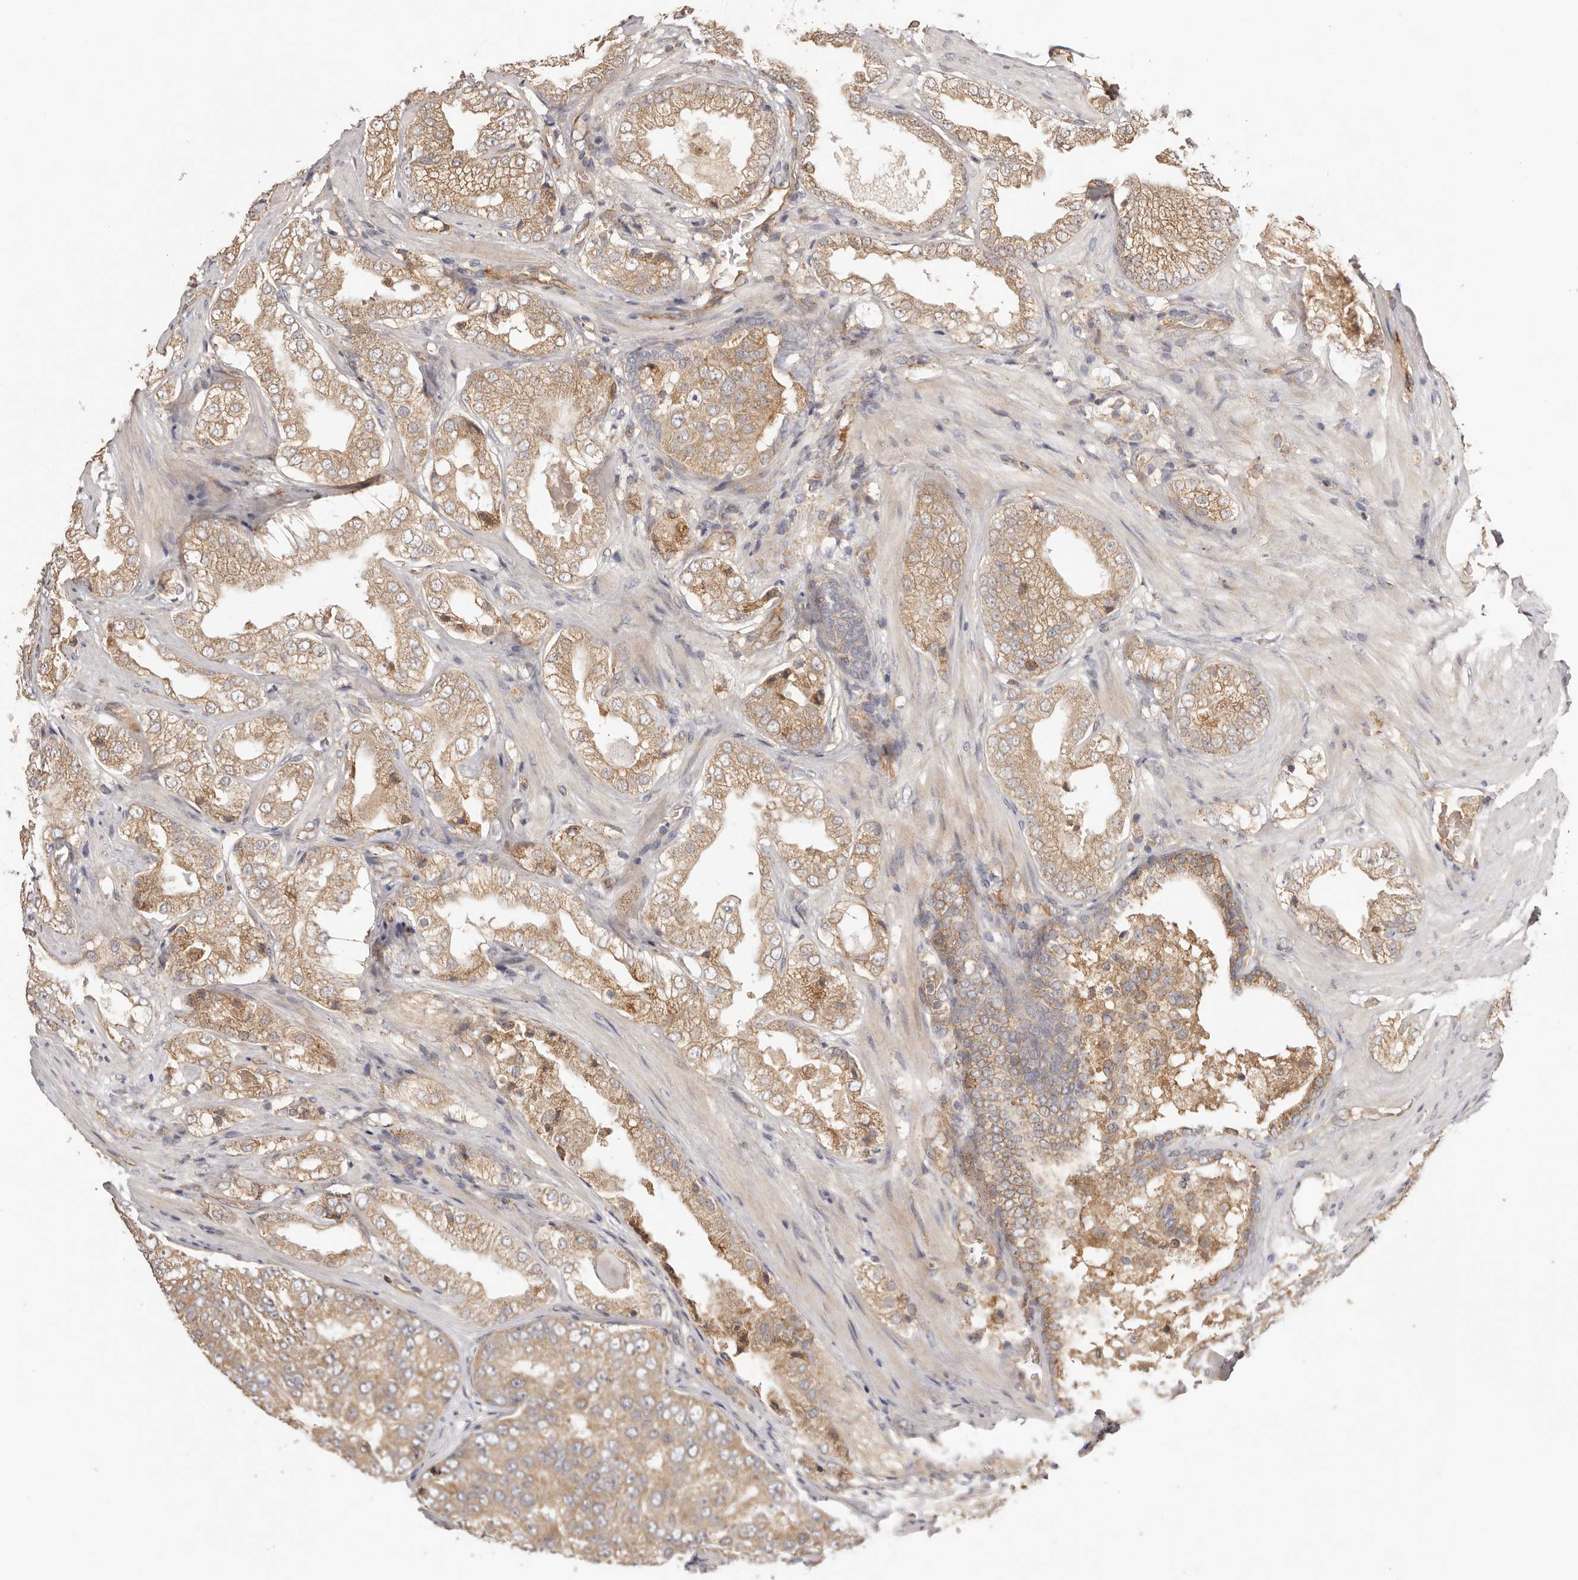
{"staining": {"intensity": "weak", "quantity": ">75%", "location": "cytoplasmic/membranous"}, "tissue": "prostate cancer", "cell_type": "Tumor cells", "image_type": "cancer", "snomed": [{"axis": "morphology", "description": "Adenocarcinoma, High grade"}, {"axis": "topography", "description": "Prostate"}], "caption": "Immunohistochemistry (IHC) of prostate cancer (adenocarcinoma (high-grade)) shows low levels of weak cytoplasmic/membranous positivity in approximately >75% of tumor cells.", "gene": "UBR2", "patient": {"sex": "male", "age": 58}}